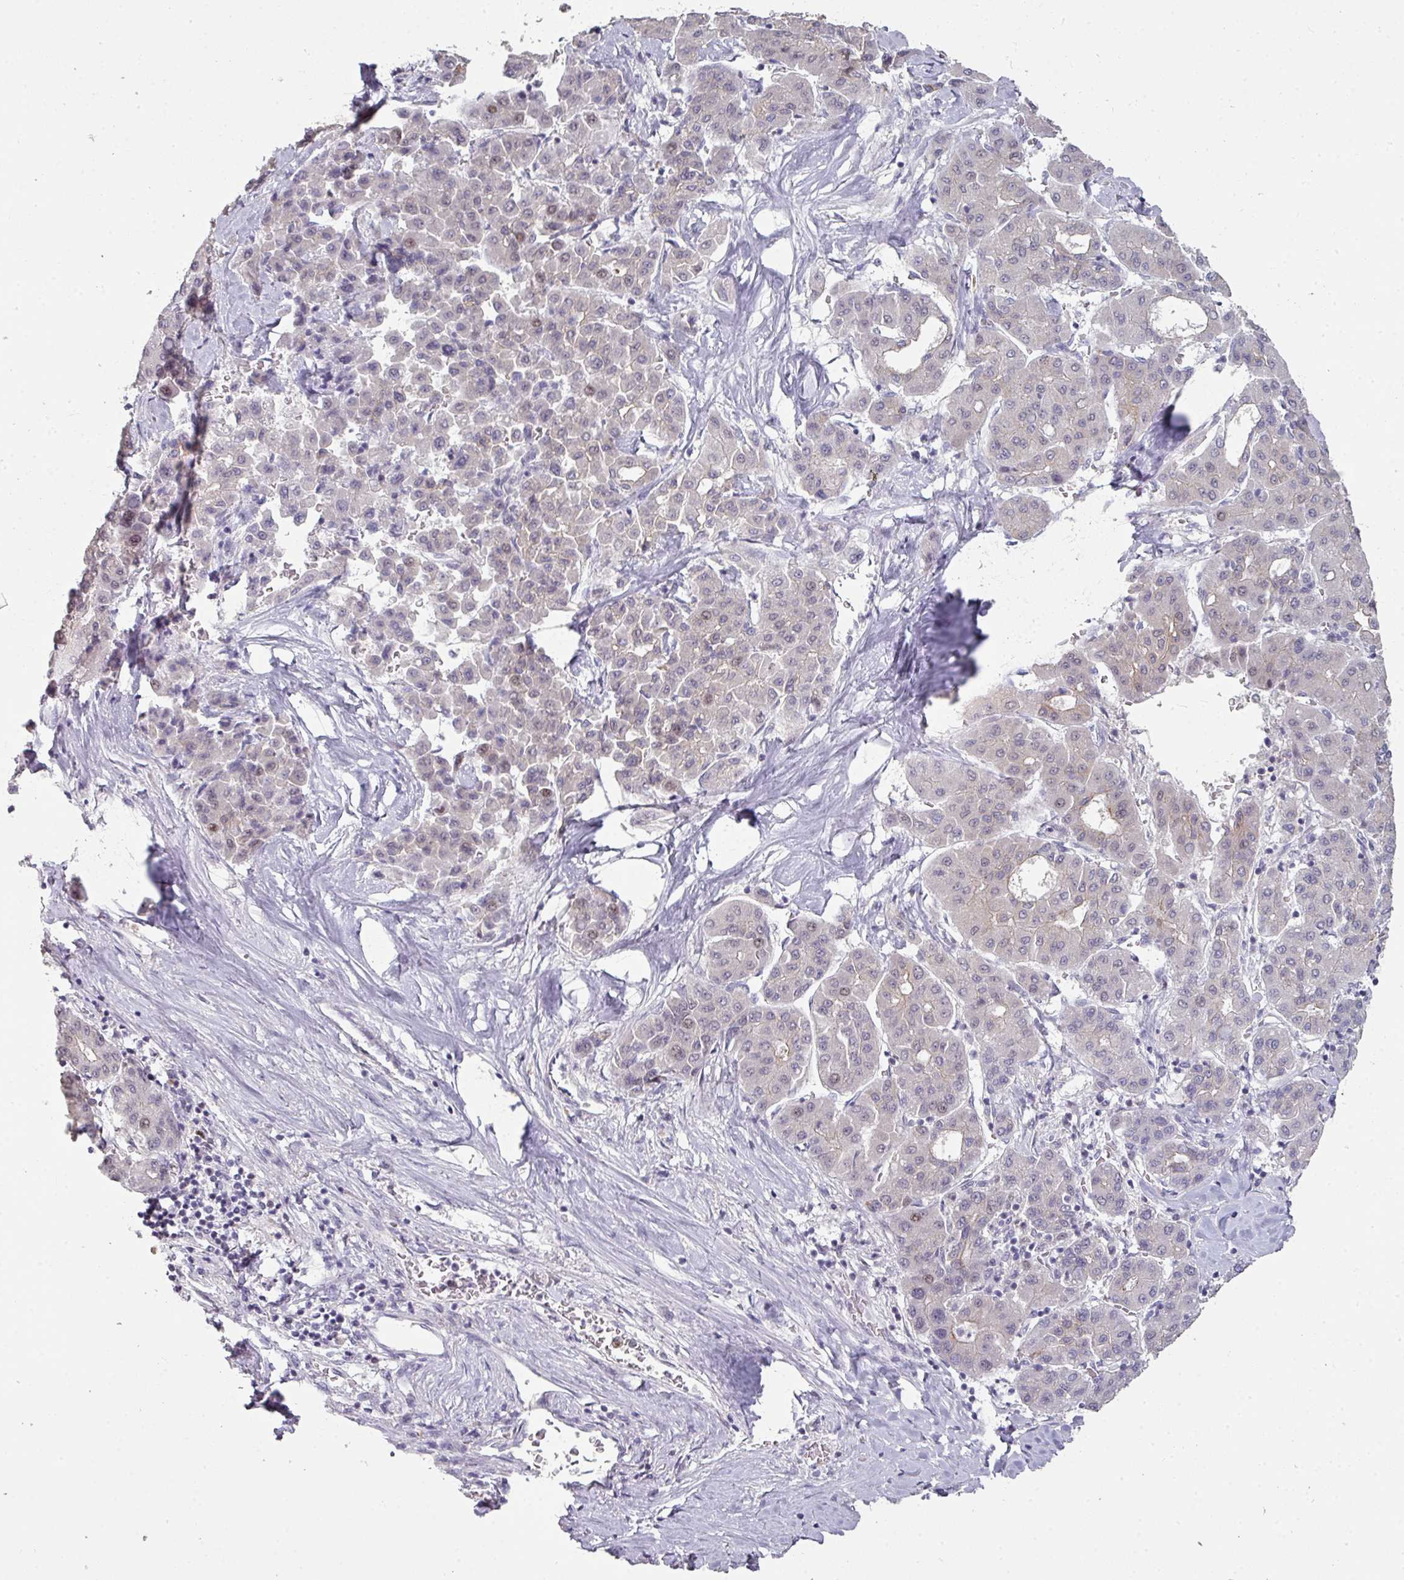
{"staining": {"intensity": "weak", "quantity": "<25%", "location": "nuclear"}, "tissue": "liver cancer", "cell_type": "Tumor cells", "image_type": "cancer", "snomed": [{"axis": "morphology", "description": "Carcinoma, Hepatocellular, NOS"}, {"axis": "topography", "description": "Liver"}], "caption": "A histopathology image of liver cancer (hepatocellular carcinoma) stained for a protein shows no brown staining in tumor cells.", "gene": "GTF2H3", "patient": {"sex": "male", "age": 65}}